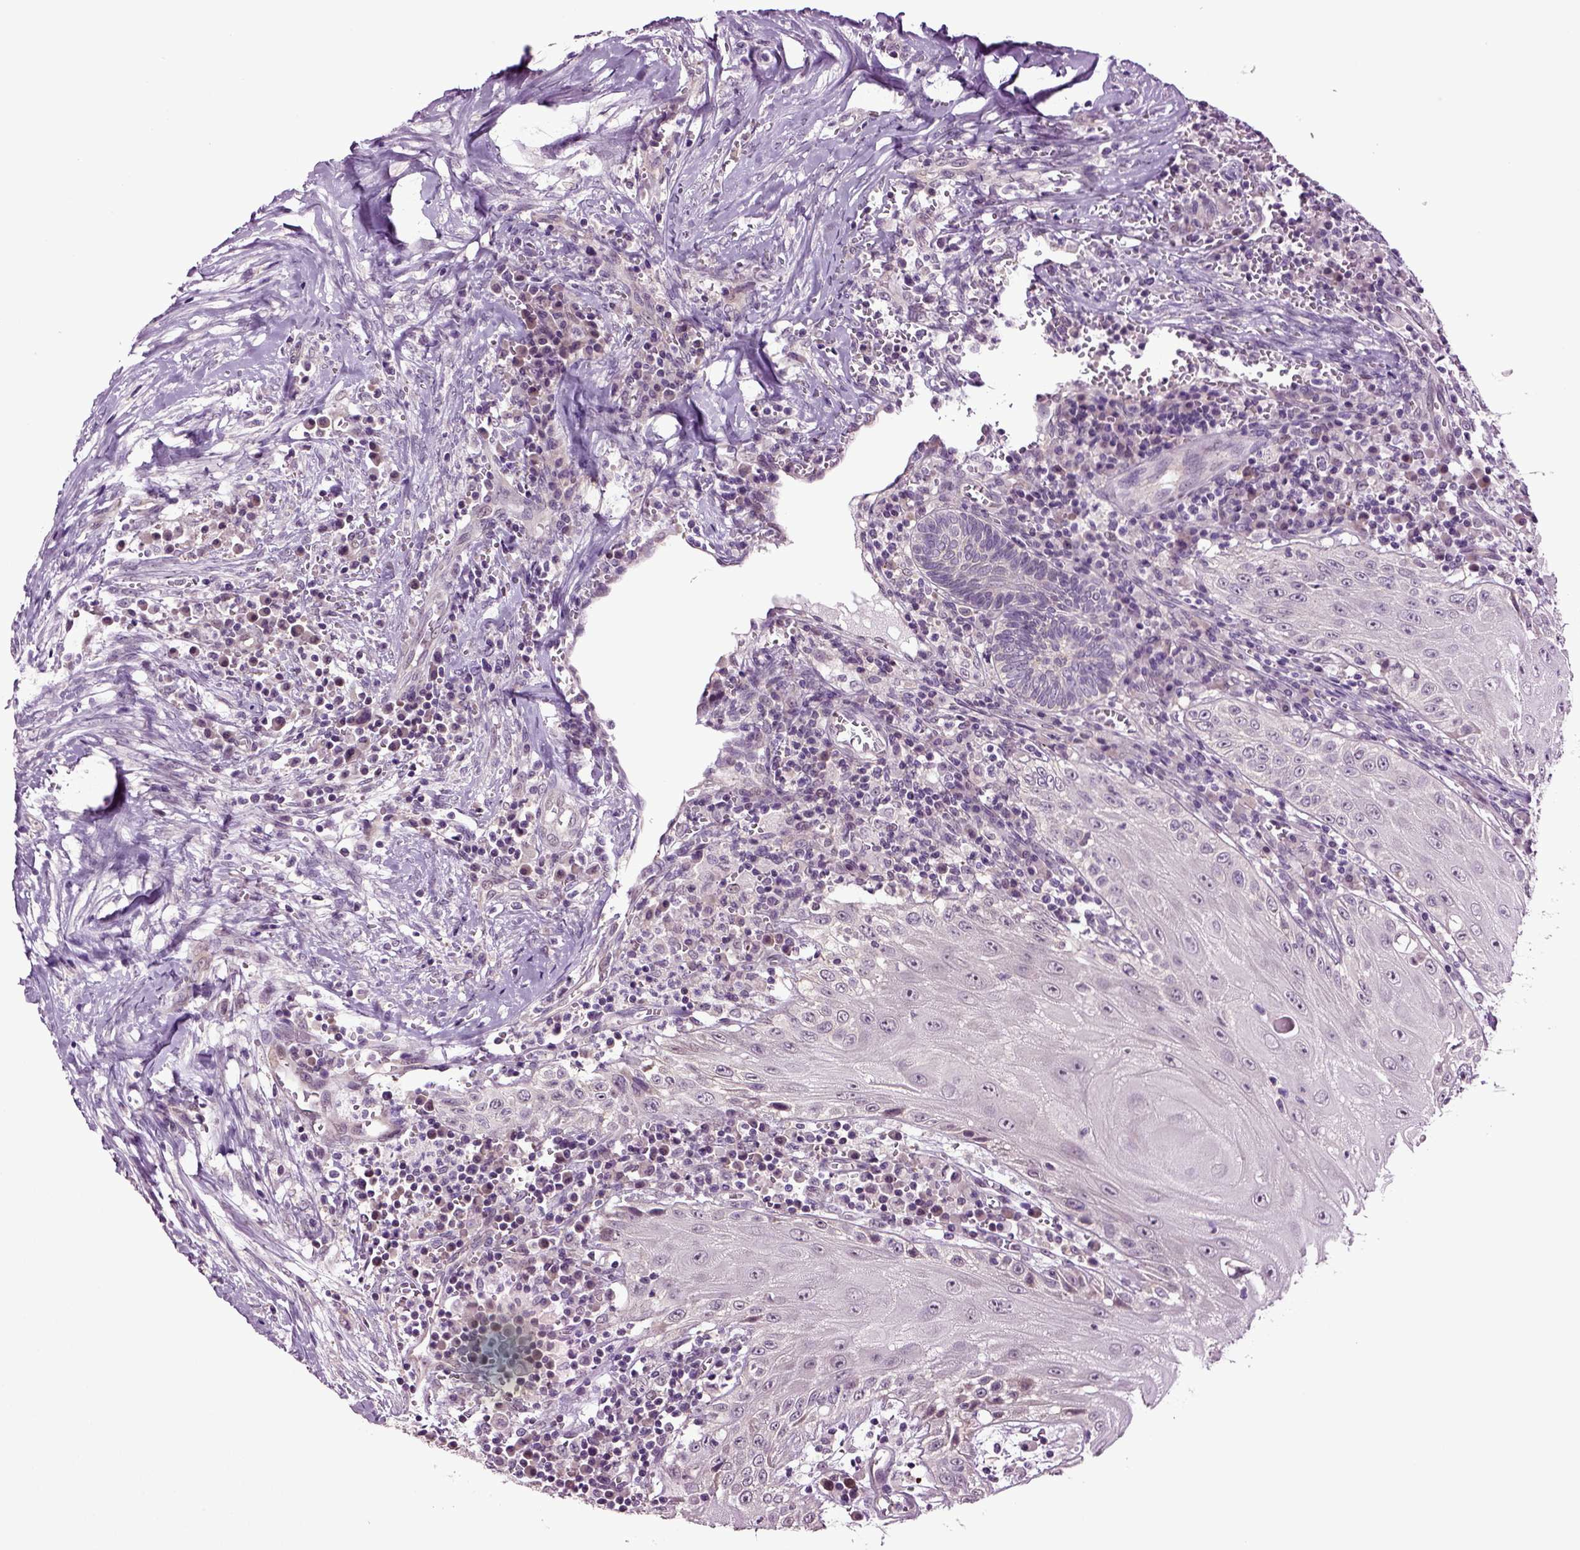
{"staining": {"intensity": "negative", "quantity": "none", "location": "none"}, "tissue": "head and neck cancer", "cell_type": "Tumor cells", "image_type": "cancer", "snomed": [{"axis": "morphology", "description": "Squamous cell carcinoma, NOS"}, {"axis": "topography", "description": "Oral tissue"}, {"axis": "topography", "description": "Head-Neck"}], "caption": "Tumor cells are negative for protein expression in human head and neck cancer (squamous cell carcinoma). The staining was performed using DAB (3,3'-diaminobenzidine) to visualize the protein expression in brown, while the nuclei were stained in blue with hematoxylin (Magnification: 20x).", "gene": "PLCH2", "patient": {"sex": "male", "age": 58}}